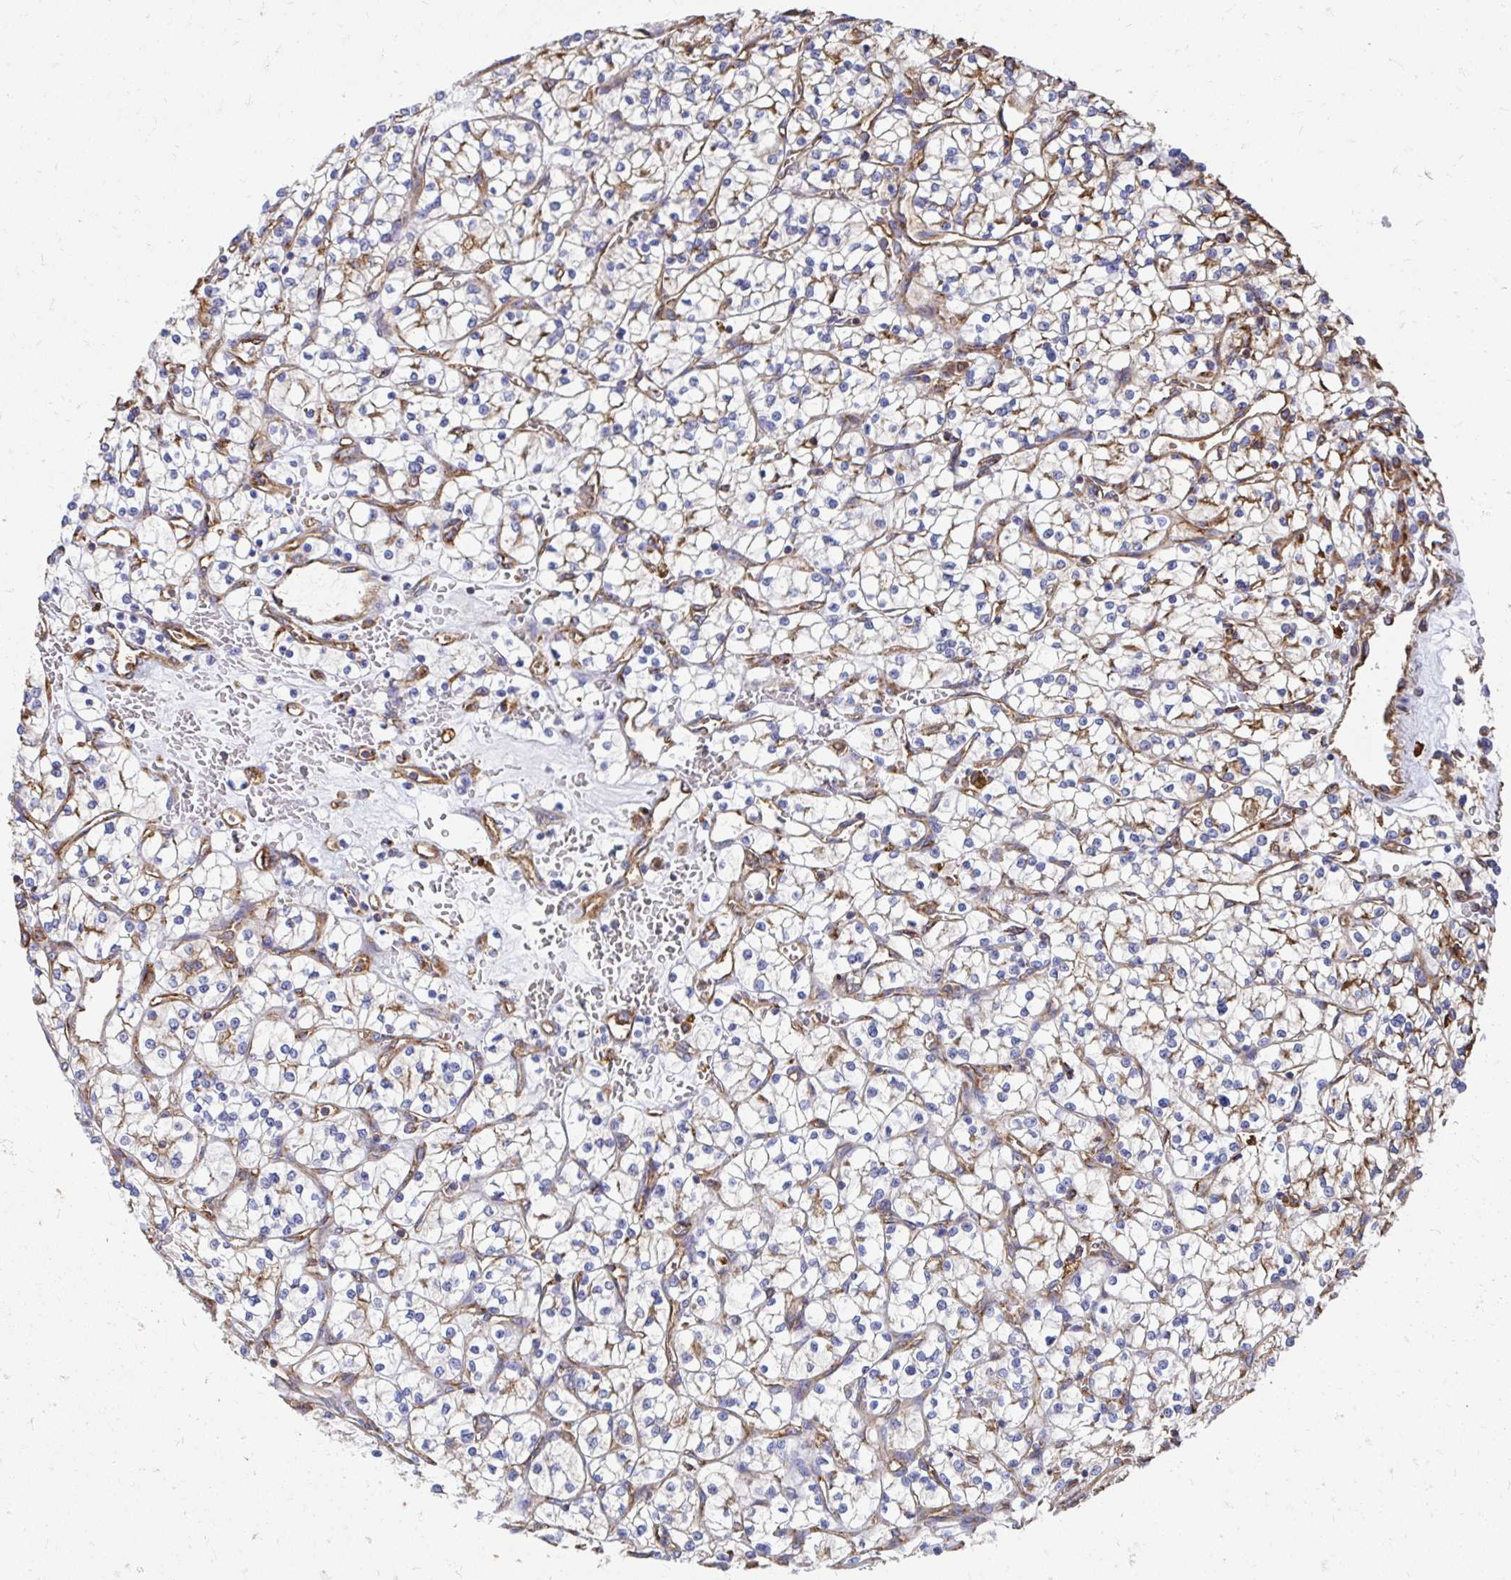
{"staining": {"intensity": "weak", "quantity": "25%-75%", "location": "cytoplasmic/membranous"}, "tissue": "renal cancer", "cell_type": "Tumor cells", "image_type": "cancer", "snomed": [{"axis": "morphology", "description": "Adenocarcinoma, NOS"}, {"axis": "topography", "description": "Kidney"}], "caption": "Renal cancer (adenocarcinoma) was stained to show a protein in brown. There is low levels of weak cytoplasmic/membranous expression in about 25%-75% of tumor cells. (brown staining indicates protein expression, while blue staining denotes nuclei).", "gene": "CLTC", "patient": {"sex": "female", "age": 64}}